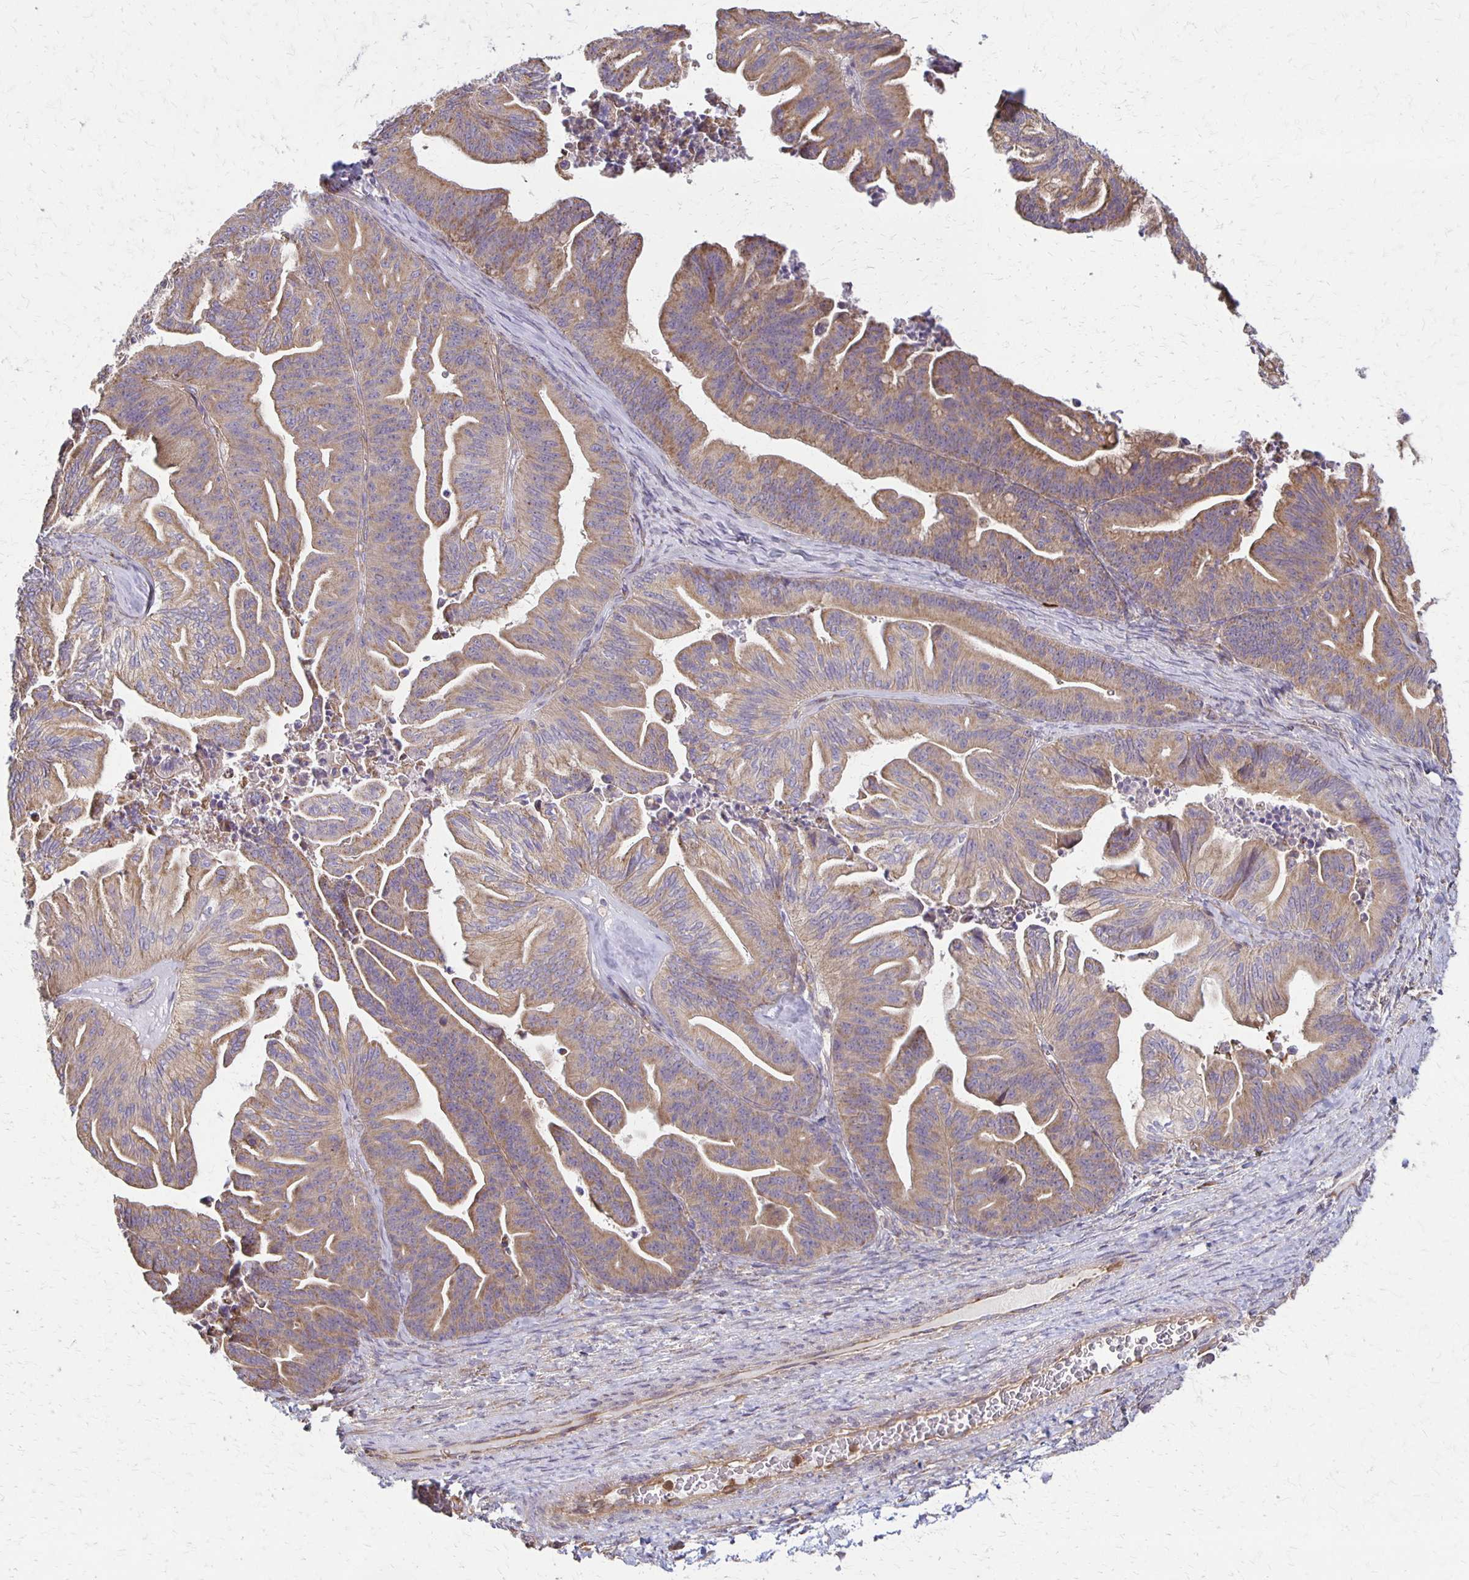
{"staining": {"intensity": "weak", "quantity": ">75%", "location": "cytoplasmic/membranous"}, "tissue": "ovarian cancer", "cell_type": "Tumor cells", "image_type": "cancer", "snomed": [{"axis": "morphology", "description": "Cystadenocarcinoma, mucinous, NOS"}, {"axis": "topography", "description": "Ovary"}], "caption": "The micrograph displays immunohistochemical staining of mucinous cystadenocarcinoma (ovarian). There is weak cytoplasmic/membranous positivity is appreciated in approximately >75% of tumor cells. The staining is performed using DAB (3,3'-diaminobenzidine) brown chromogen to label protein expression. The nuclei are counter-stained blue using hematoxylin.", "gene": "EIF4EBP2", "patient": {"sex": "female", "age": 67}}